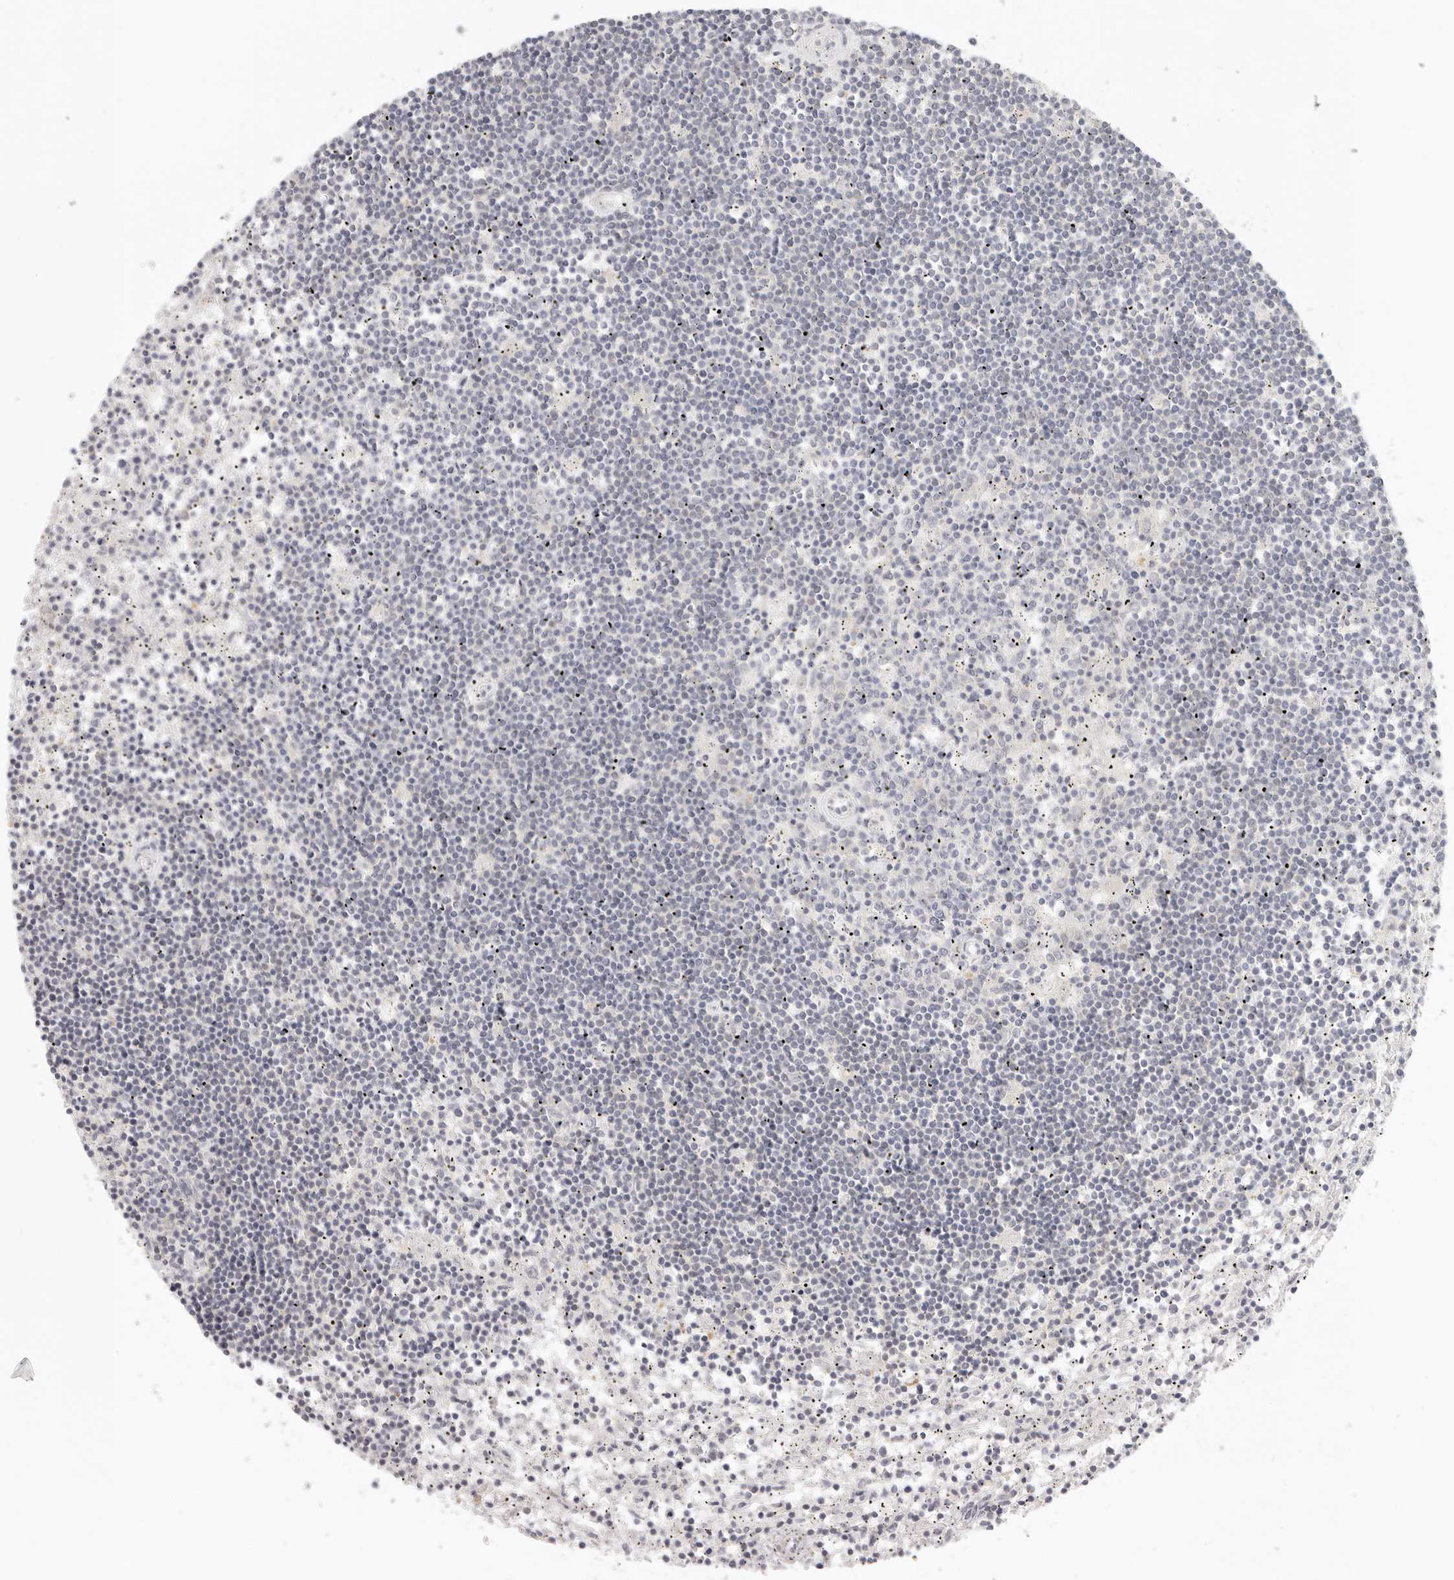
{"staining": {"intensity": "negative", "quantity": "none", "location": "none"}, "tissue": "lymphoma", "cell_type": "Tumor cells", "image_type": "cancer", "snomed": [{"axis": "morphology", "description": "Malignant lymphoma, non-Hodgkin's type, Low grade"}, {"axis": "topography", "description": "Spleen"}], "caption": "Immunohistochemical staining of malignant lymphoma, non-Hodgkin's type (low-grade) exhibits no significant positivity in tumor cells.", "gene": "AHDC1", "patient": {"sex": "male", "age": 76}}